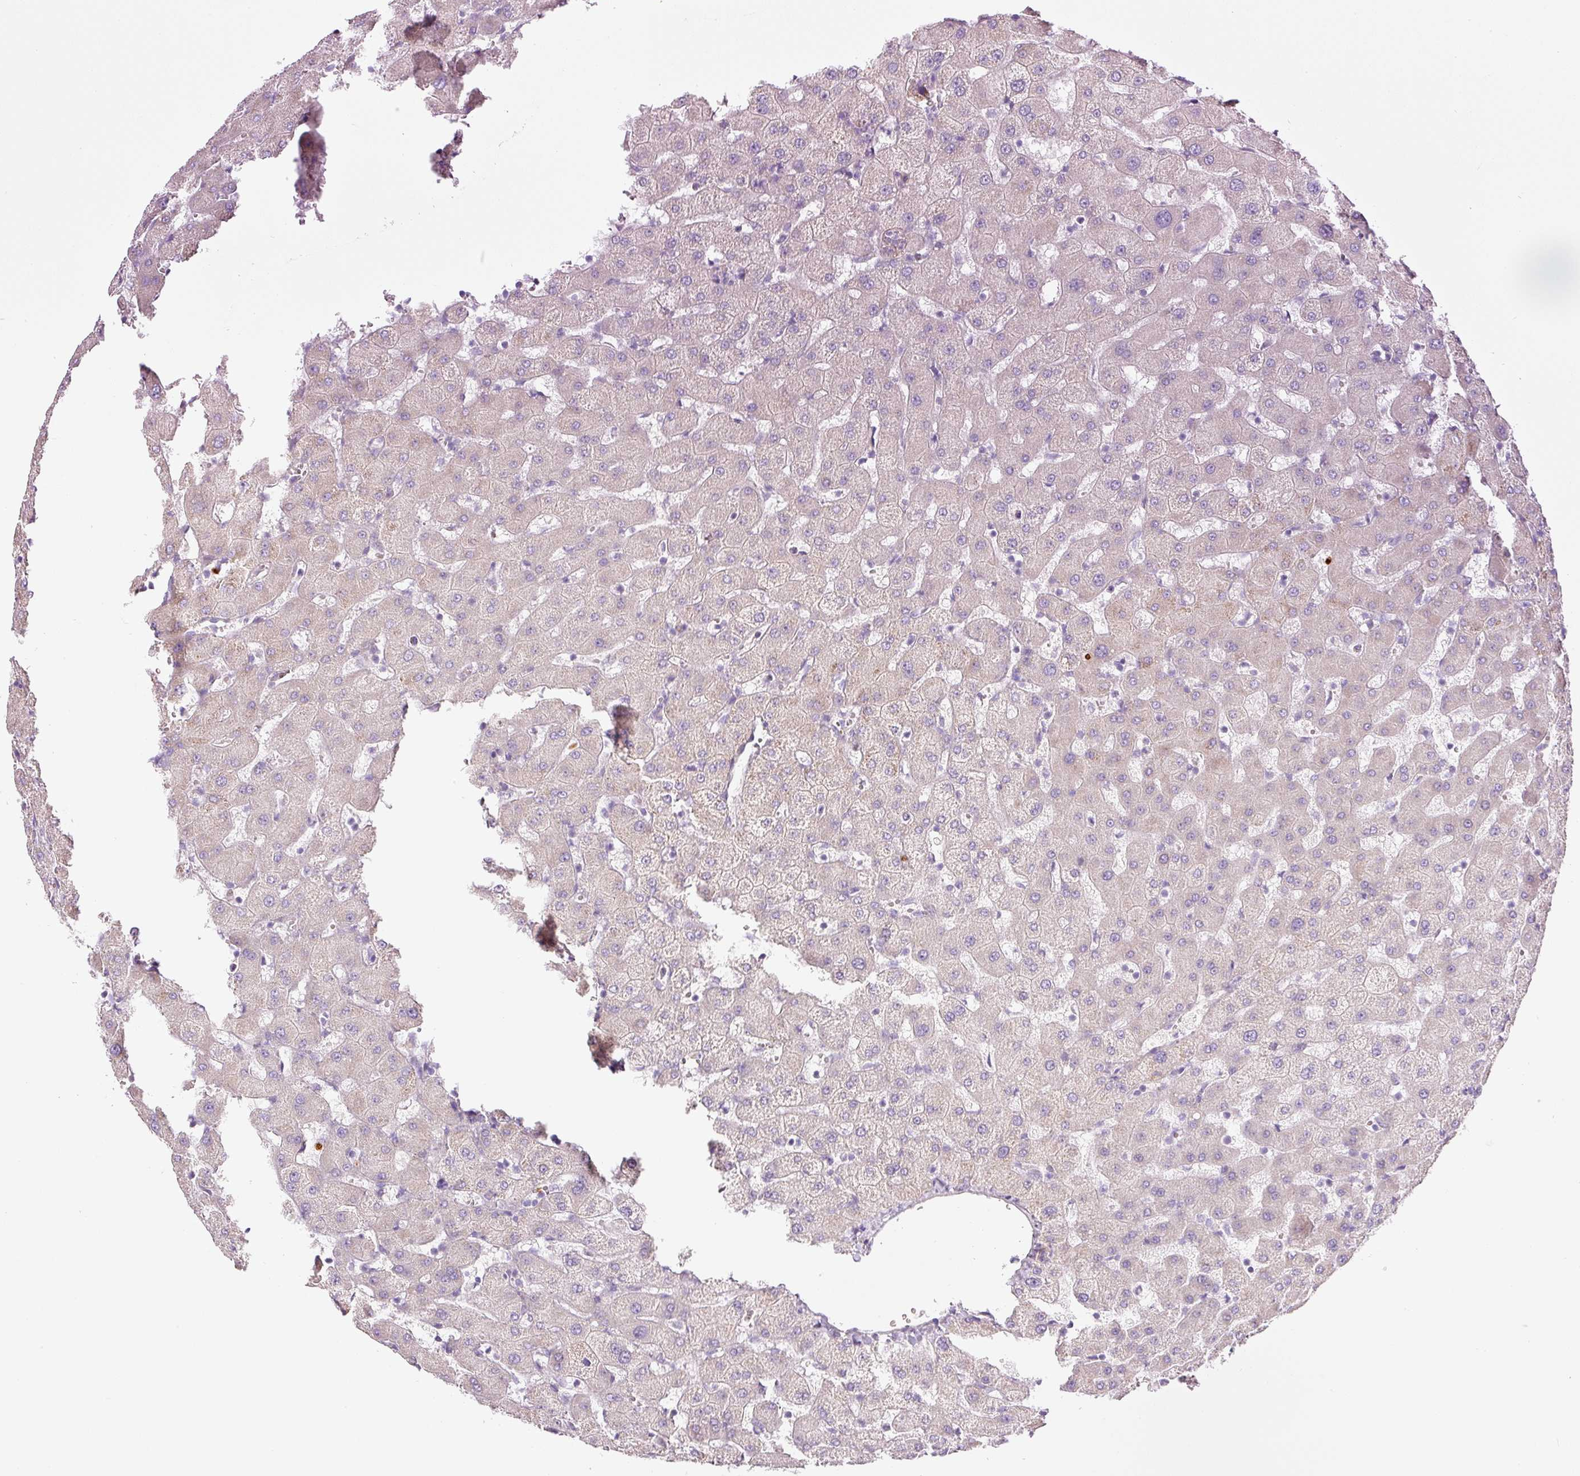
{"staining": {"intensity": "negative", "quantity": "none", "location": "none"}, "tissue": "liver", "cell_type": "Cholangiocytes", "image_type": "normal", "snomed": [{"axis": "morphology", "description": "Normal tissue, NOS"}, {"axis": "topography", "description": "Liver"}], "caption": "Cholangiocytes show no significant protein staining in normal liver. The staining is performed using DAB brown chromogen with nuclei counter-stained in using hematoxylin.", "gene": "KPNA5", "patient": {"sex": "female", "age": 63}}